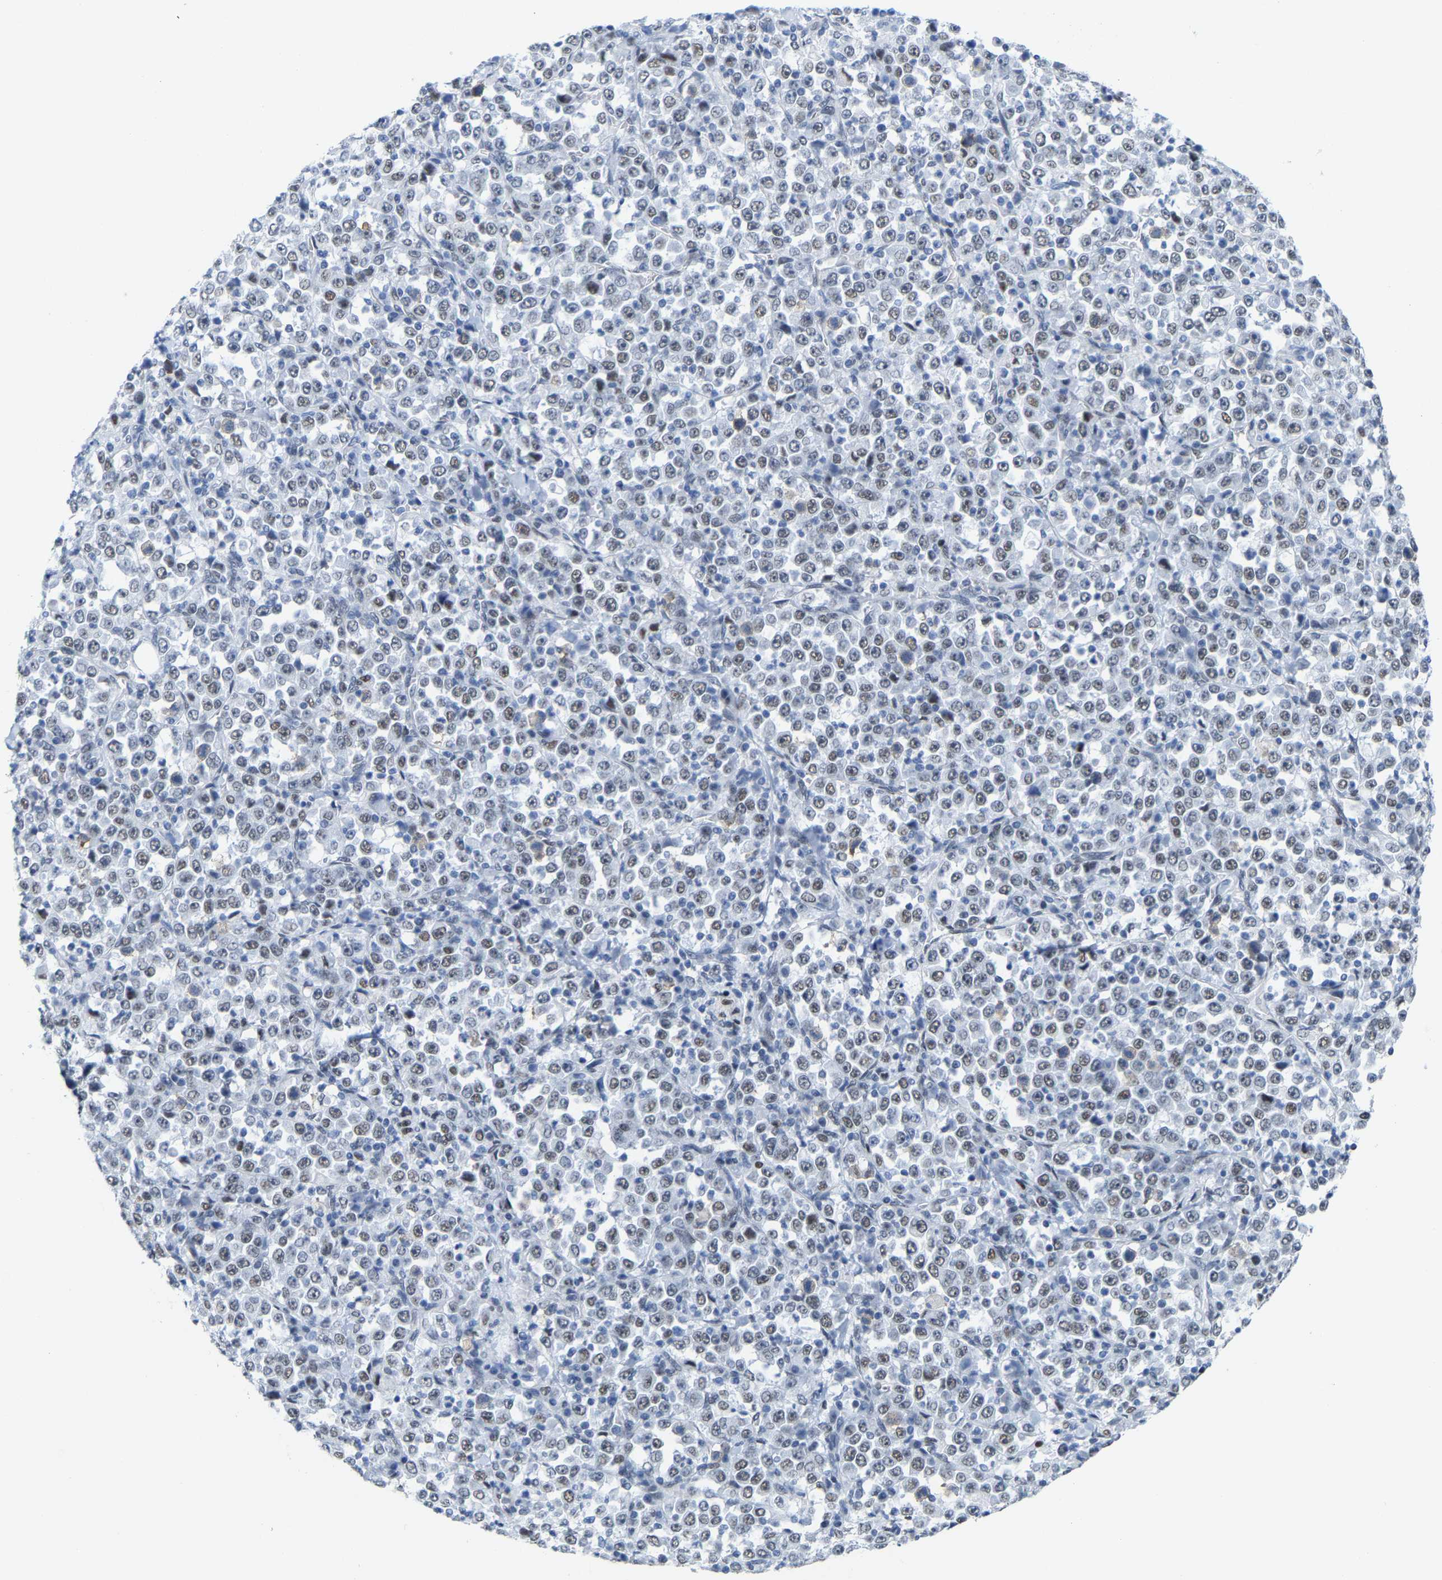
{"staining": {"intensity": "weak", "quantity": "25%-75%", "location": "nuclear"}, "tissue": "stomach cancer", "cell_type": "Tumor cells", "image_type": "cancer", "snomed": [{"axis": "morphology", "description": "Normal tissue, NOS"}, {"axis": "morphology", "description": "Adenocarcinoma, NOS"}, {"axis": "topography", "description": "Stomach, upper"}, {"axis": "topography", "description": "Stomach"}], "caption": "Stomach adenocarcinoma stained for a protein exhibits weak nuclear positivity in tumor cells.", "gene": "FAM180A", "patient": {"sex": "male", "age": 59}}